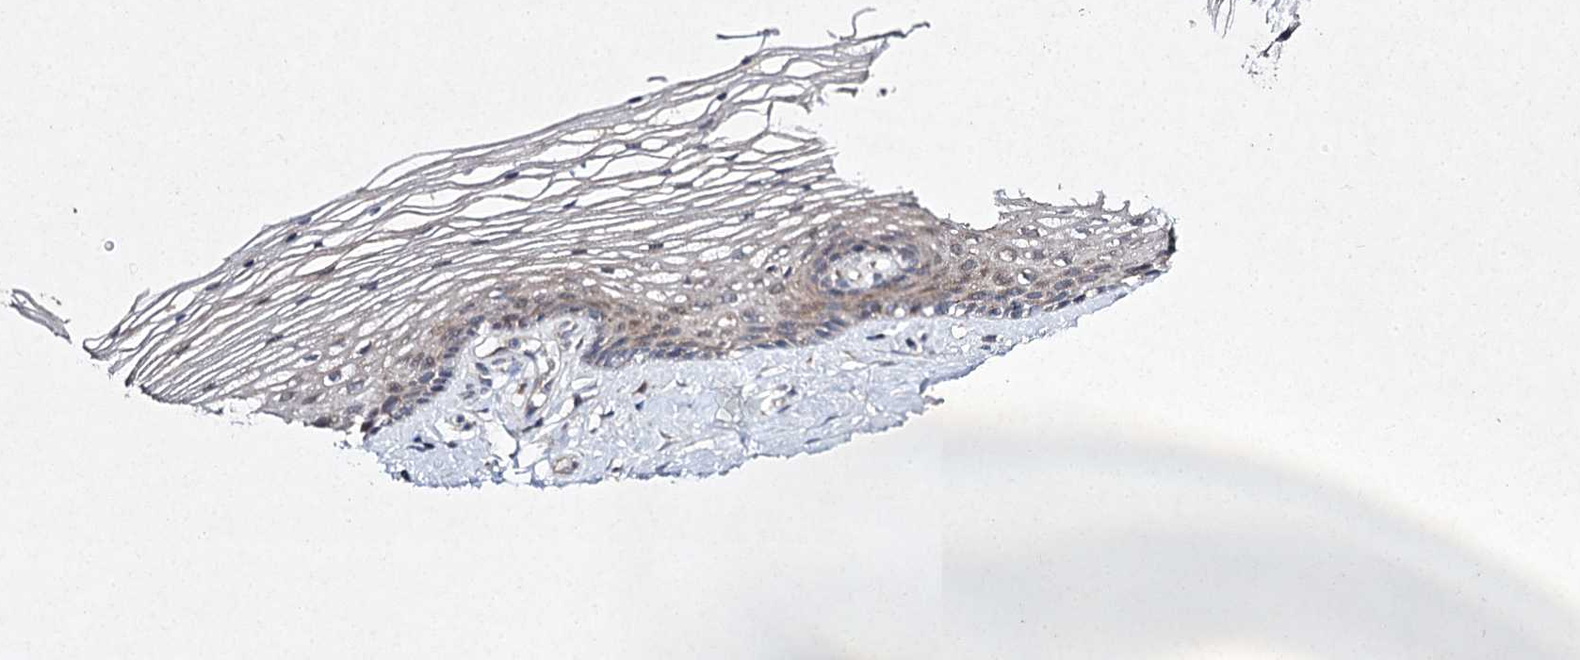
{"staining": {"intensity": "weak", "quantity": "25%-75%", "location": "cytoplasmic/membranous"}, "tissue": "vagina", "cell_type": "Squamous epithelial cells", "image_type": "normal", "snomed": [{"axis": "morphology", "description": "Normal tissue, NOS"}, {"axis": "topography", "description": "Vagina"}], "caption": "A low amount of weak cytoplasmic/membranous positivity is seen in approximately 25%-75% of squamous epithelial cells in normal vagina. (brown staining indicates protein expression, while blue staining denotes nuclei).", "gene": "FANCL", "patient": {"sex": "female", "age": 46}}